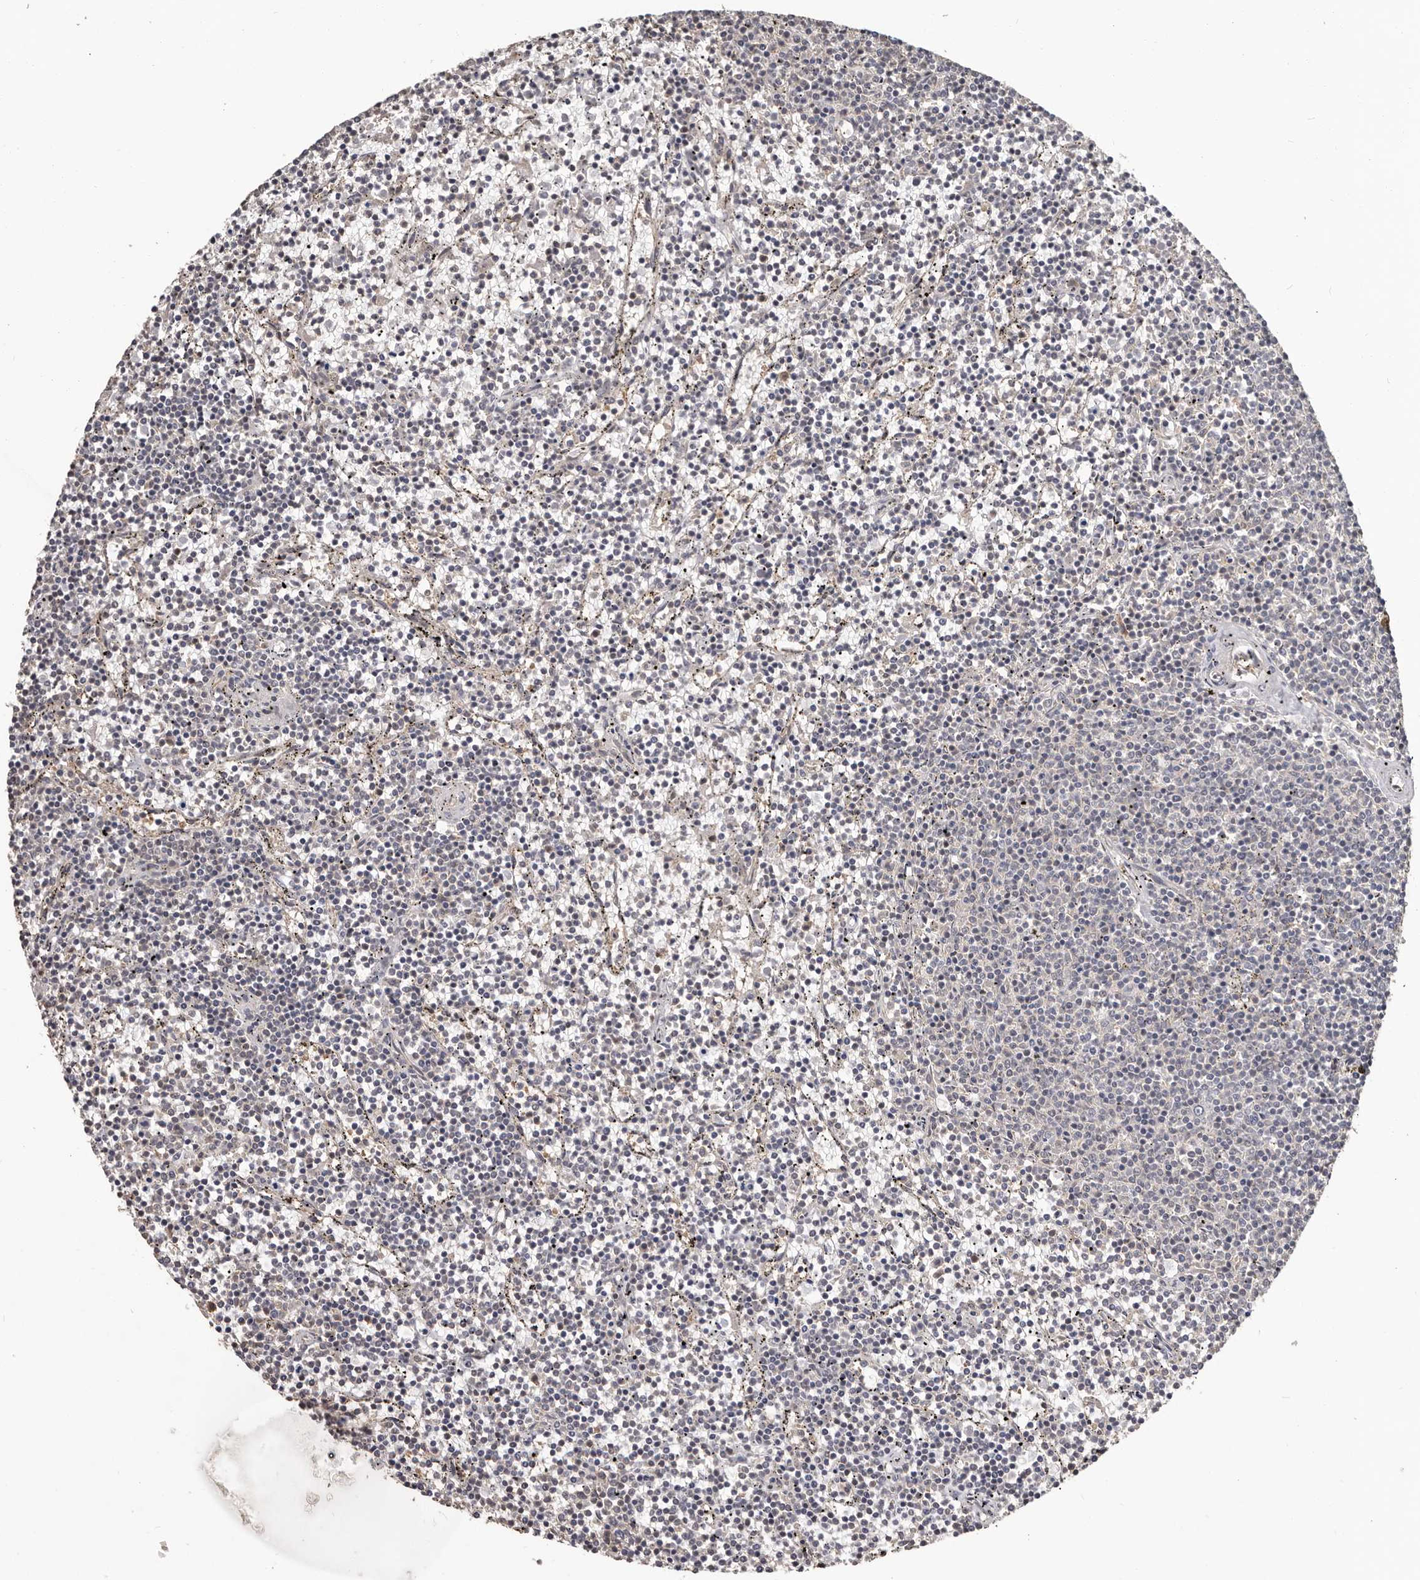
{"staining": {"intensity": "negative", "quantity": "none", "location": "none"}, "tissue": "lymphoma", "cell_type": "Tumor cells", "image_type": "cancer", "snomed": [{"axis": "morphology", "description": "Malignant lymphoma, non-Hodgkin's type, Low grade"}, {"axis": "topography", "description": "Spleen"}], "caption": "High magnification brightfield microscopy of malignant lymphoma, non-Hodgkin's type (low-grade) stained with DAB (brown) and counterstained with hematoxylin (blue): tumor cells show no significant expression. (DAB immunohistochemistry visualized using brightfield microscopy, high magnification).", "gene": "ZFP14", "patient": {"sex": "female", "age": 50}}